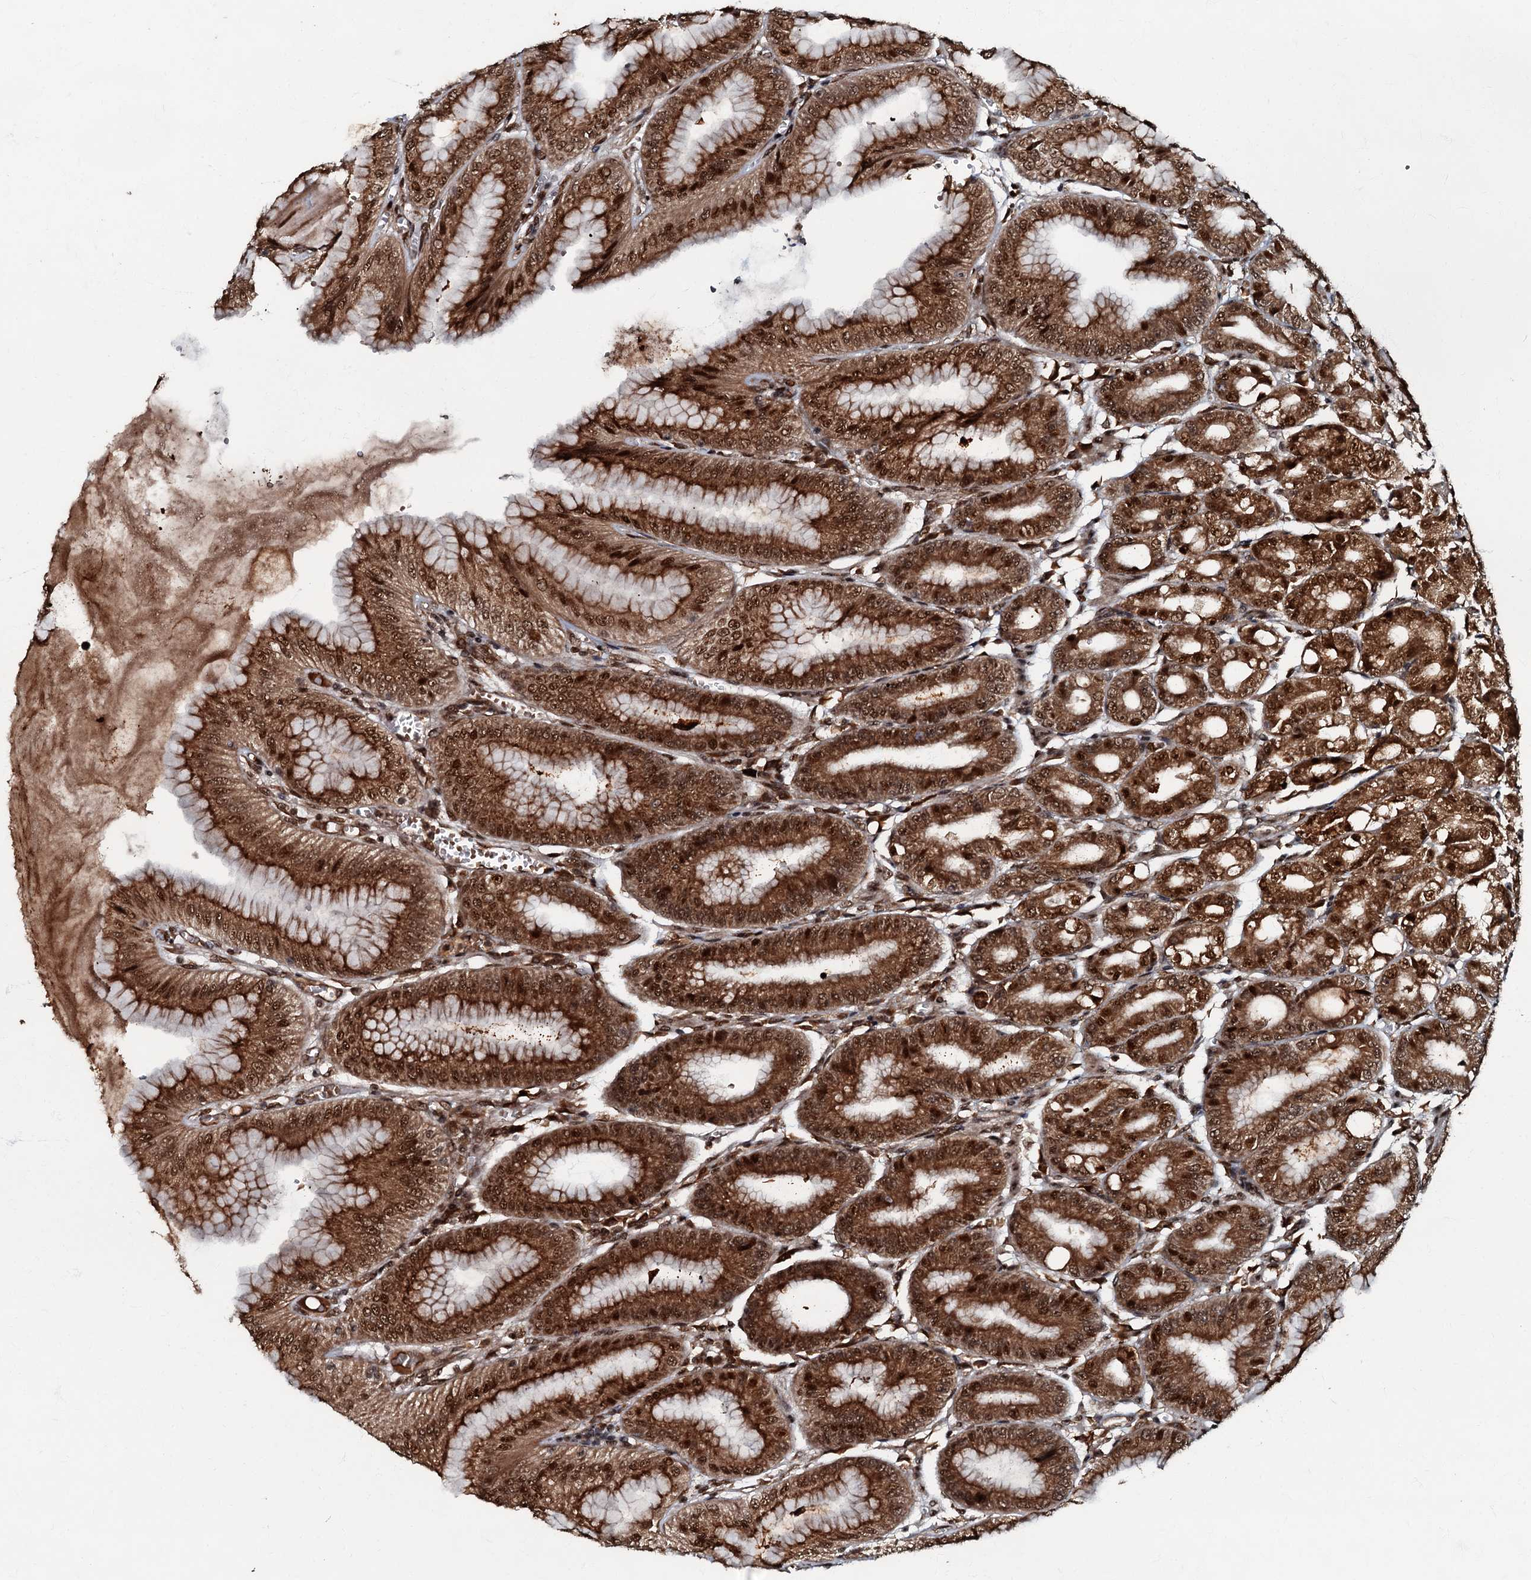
{"staining": {"intensity": "strong", "quantity": ">75%", "location": "cytoplasmic/membranous,nuclear"}, "tissue": "stomach", "cell_type": "Glandular cells", "image_type": "normal", "snomed": [{"axis": "morphology", "description": "Normal tissue, NOS"}, {"axis": "topography", "description": "Stomach, lower"}], "caption": "Immunohistochemistry (IHC) of unremarkable human stomach reveals high levels of strong cytoplasmic/membranous,nuclear positivity in approximately >75% of glandular cells. (DAB IHC with brightfield microscopy, high magnification).", "gene": "C18orf32", "patient": {"sex": "male", "age": 71}}